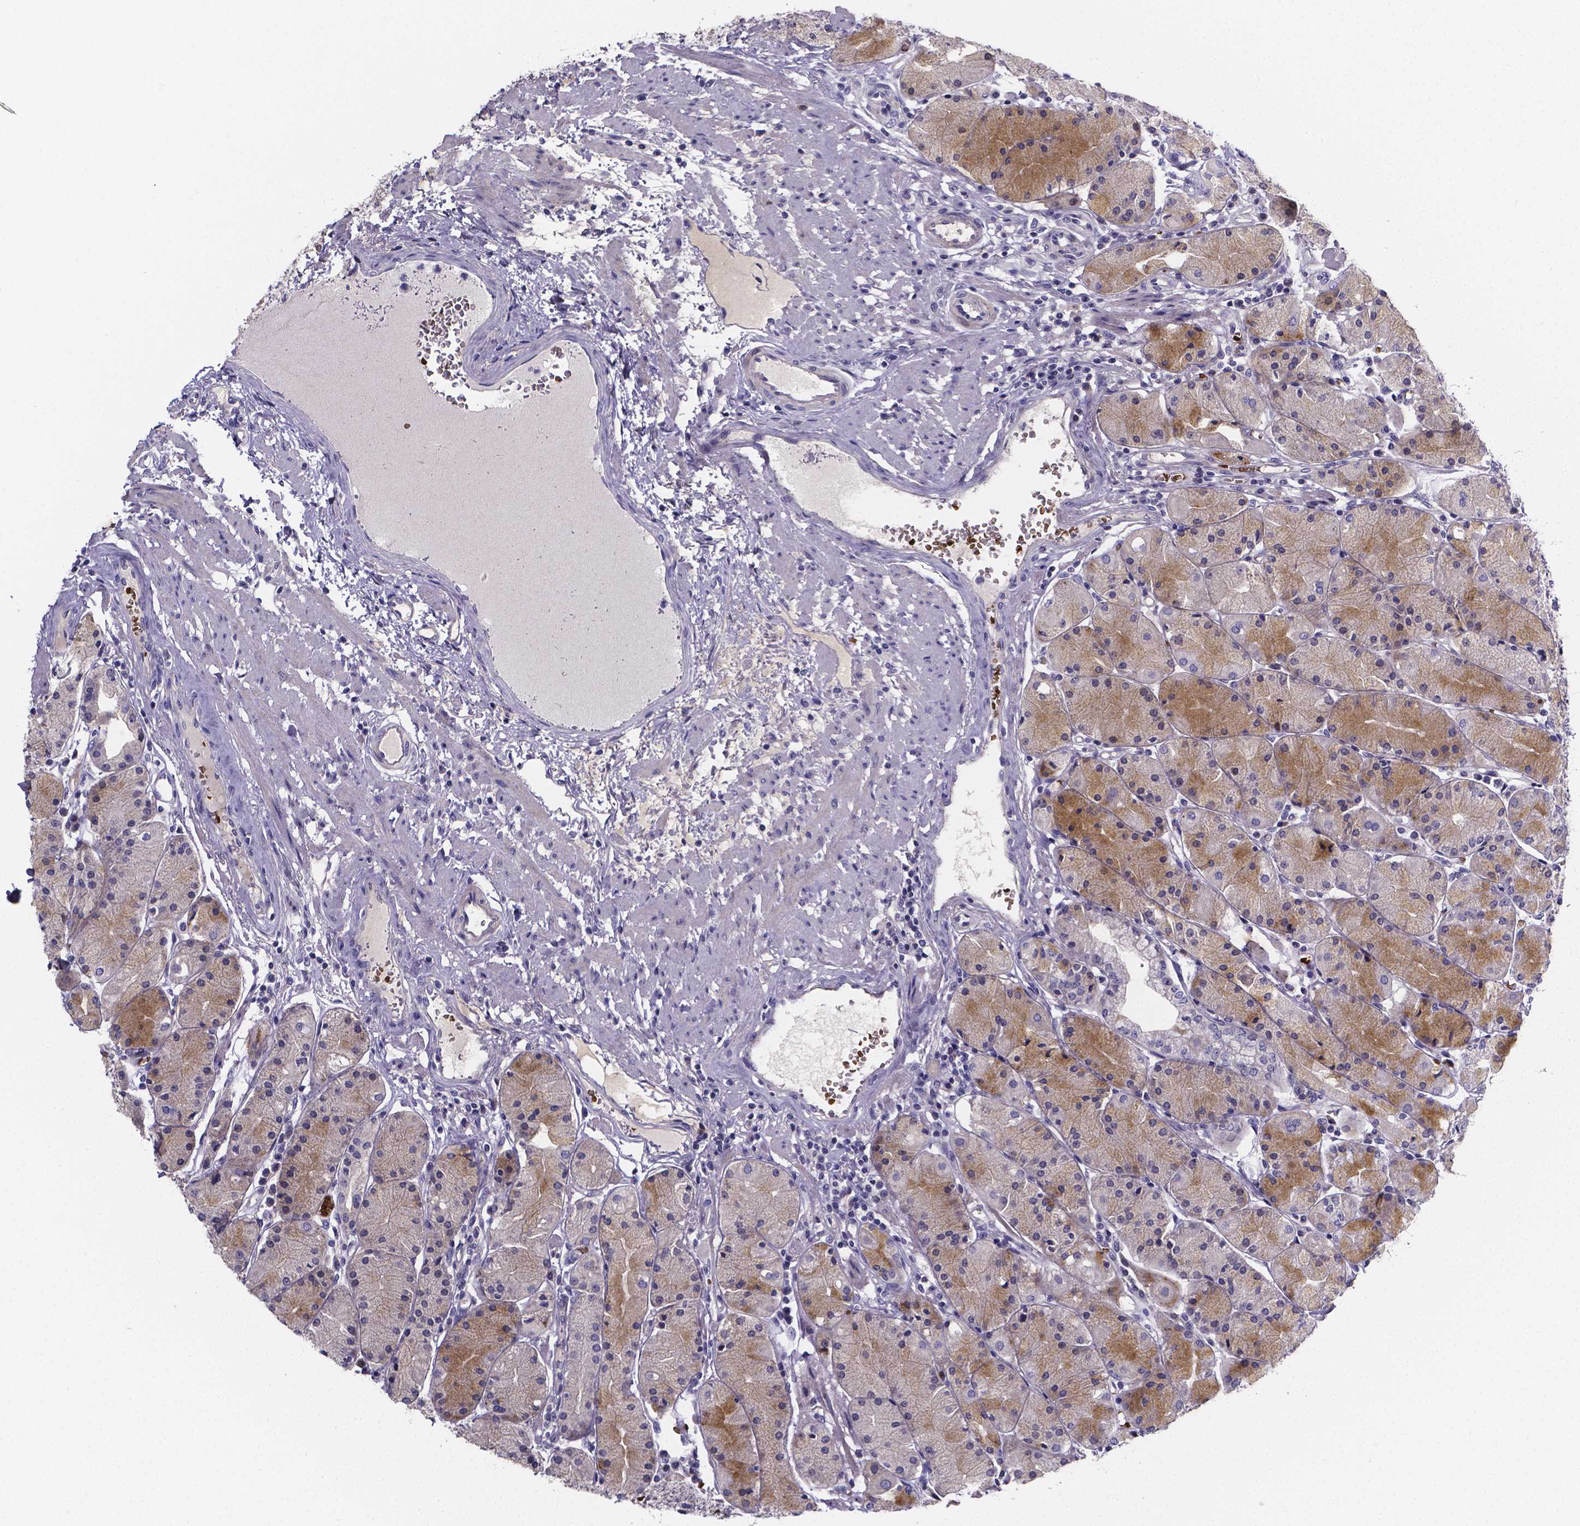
{"staining": {"intensity": "weak", "quantity": "25%-75%", "location": "cytoplasmic/membranous"}, "tissue": "stomach", "cell_type": "Glandular cells", "image_type": "normal", "snomed": [{"axis": "morphology", "description": "Normal tissue, NOS"}, {"axis": "topography", "description": "Stomach, upper"}], "caption": "Human stomach stained for a protein (brown) demonstrates weak cytoplasmic/membranous positive positivity in about 25%-75% of glandular cells.", "gene": "GABRA3", "patient": {"sex": "male", "age": 69}}